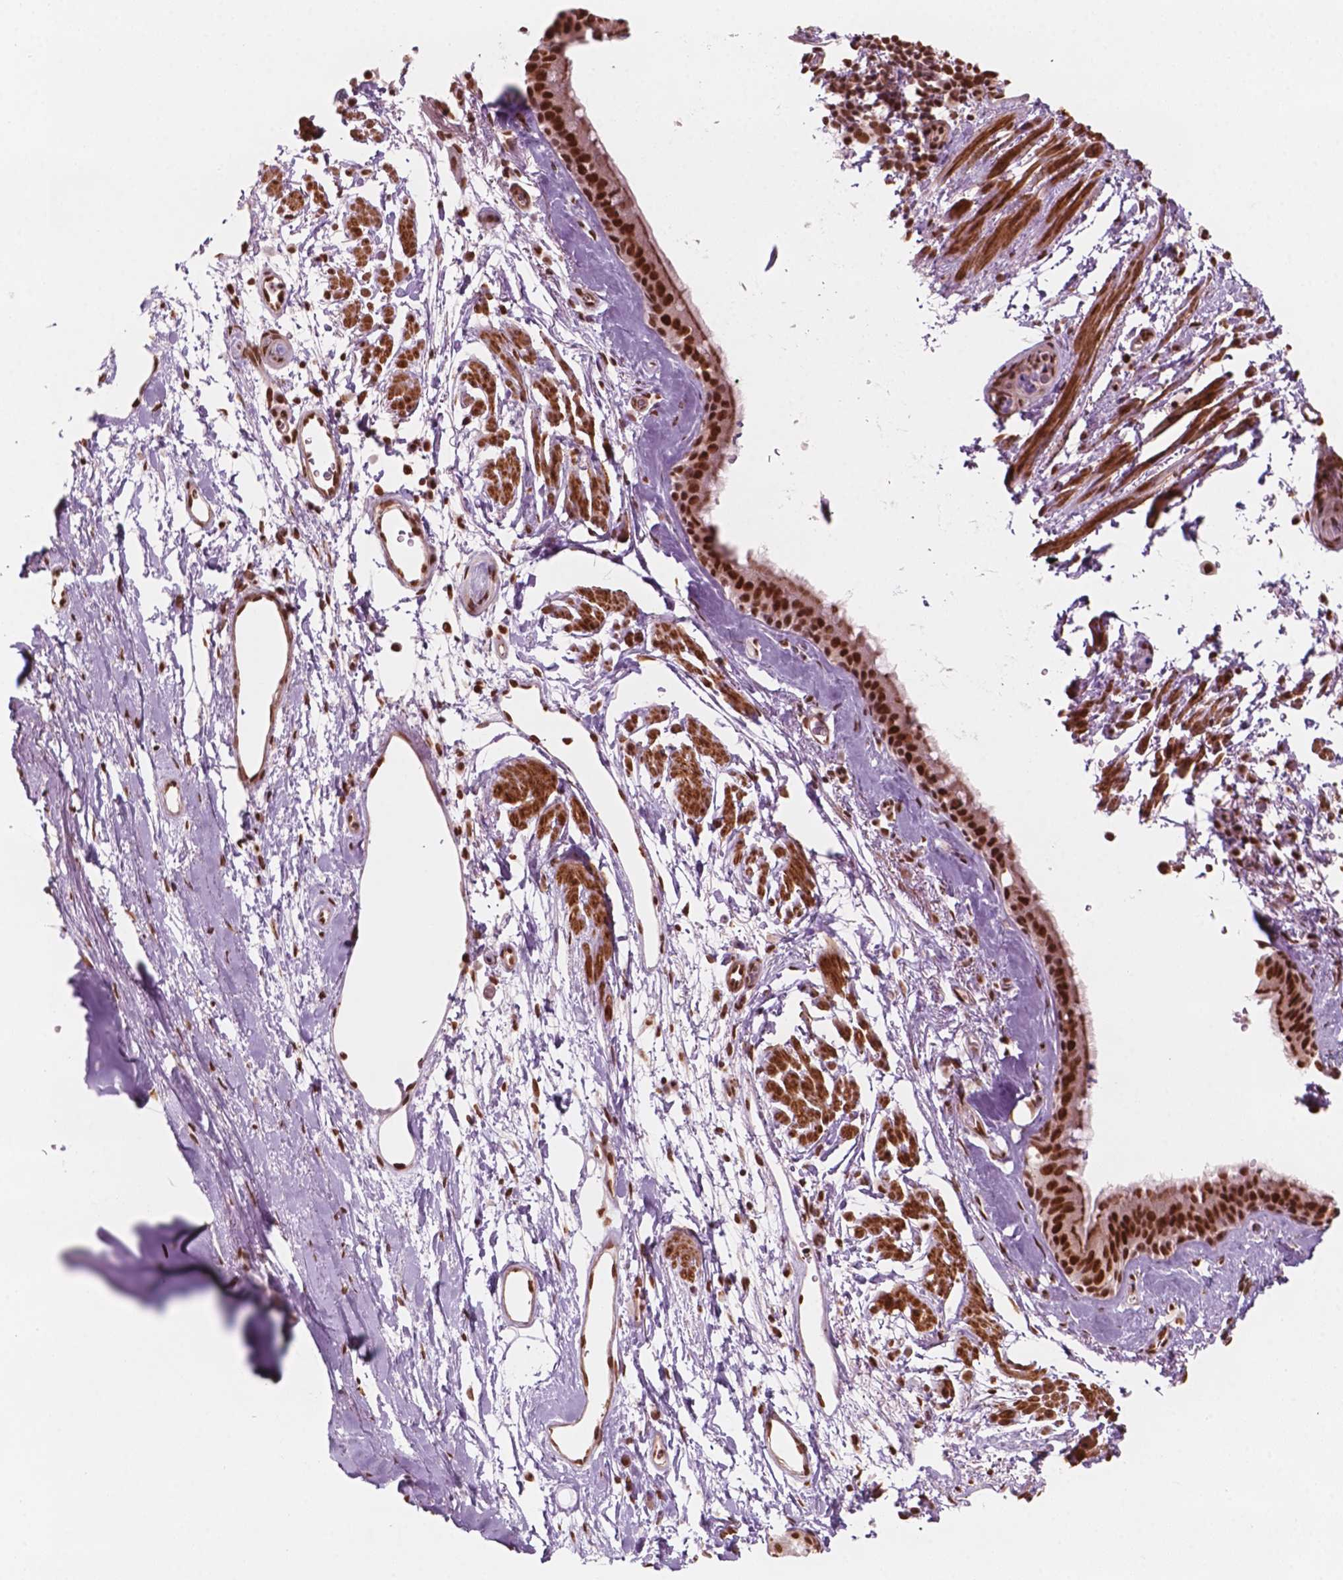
{"staining": {"intensity": "strong", "quantity": ">75%", "location": "nuclear"}, "tissue": "bronchus", "cell_type": "Respiratory epithelial cells", "image_type": "normal", "snomed": [{"axis": "morphology", "description": "Normal tissue, NOS"}, {"axis": "topography", "description": "Cartilage tissue"}, {"axis": "topography", "description": "Bronchus"}], "caption": "This photomicrograph shows immunohistochemistry staining of unremarkable human bronchus, with high strong nuclear positivity in about >75% of respiratory epithelial cells.", "gene": "GTF3C5", "patient": {"sex": "male", "age": 58}}